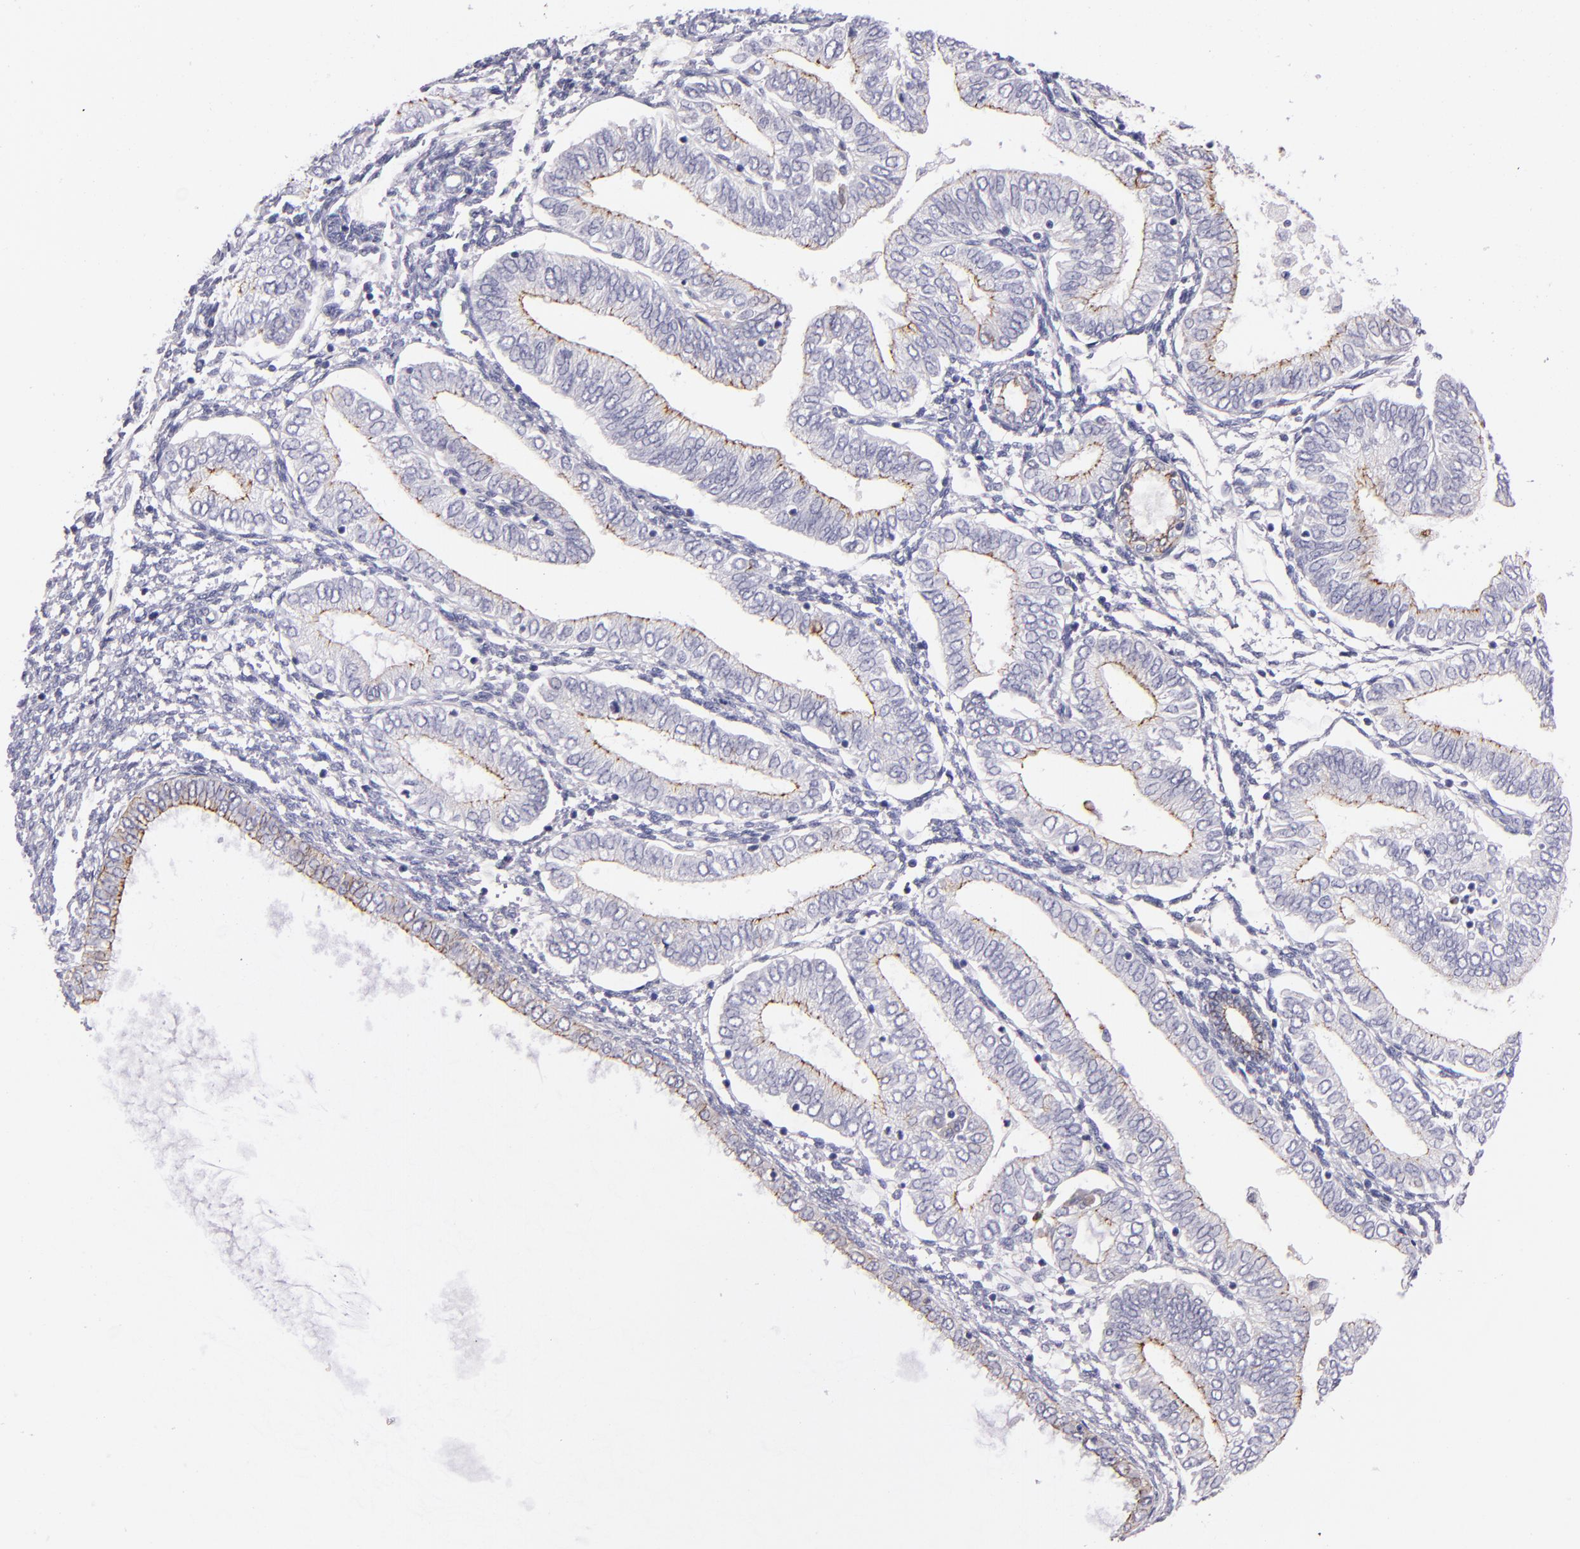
{"staining": {"intensity": "weak", "quantity": "25%-75%", "location": "cytoplasmic/membranous"}, "tissue": "endometrial cancer", "cell_type": "Tumor cells", "image_type": "cancer", "snomed": [{"axis": "morphology", "description": "Adenocarcinoma, NOS"}, {"axis": "topography", "description": "Endometrium"}], "caption": "Protein analysis of adenocarcinoma (endometrial) tissue displays weak cytoplasmic/membranous staining in about 25%-75% of tumor cells.", "gene": "CDH3", "patient": {"sex": "female", "age": 51}}